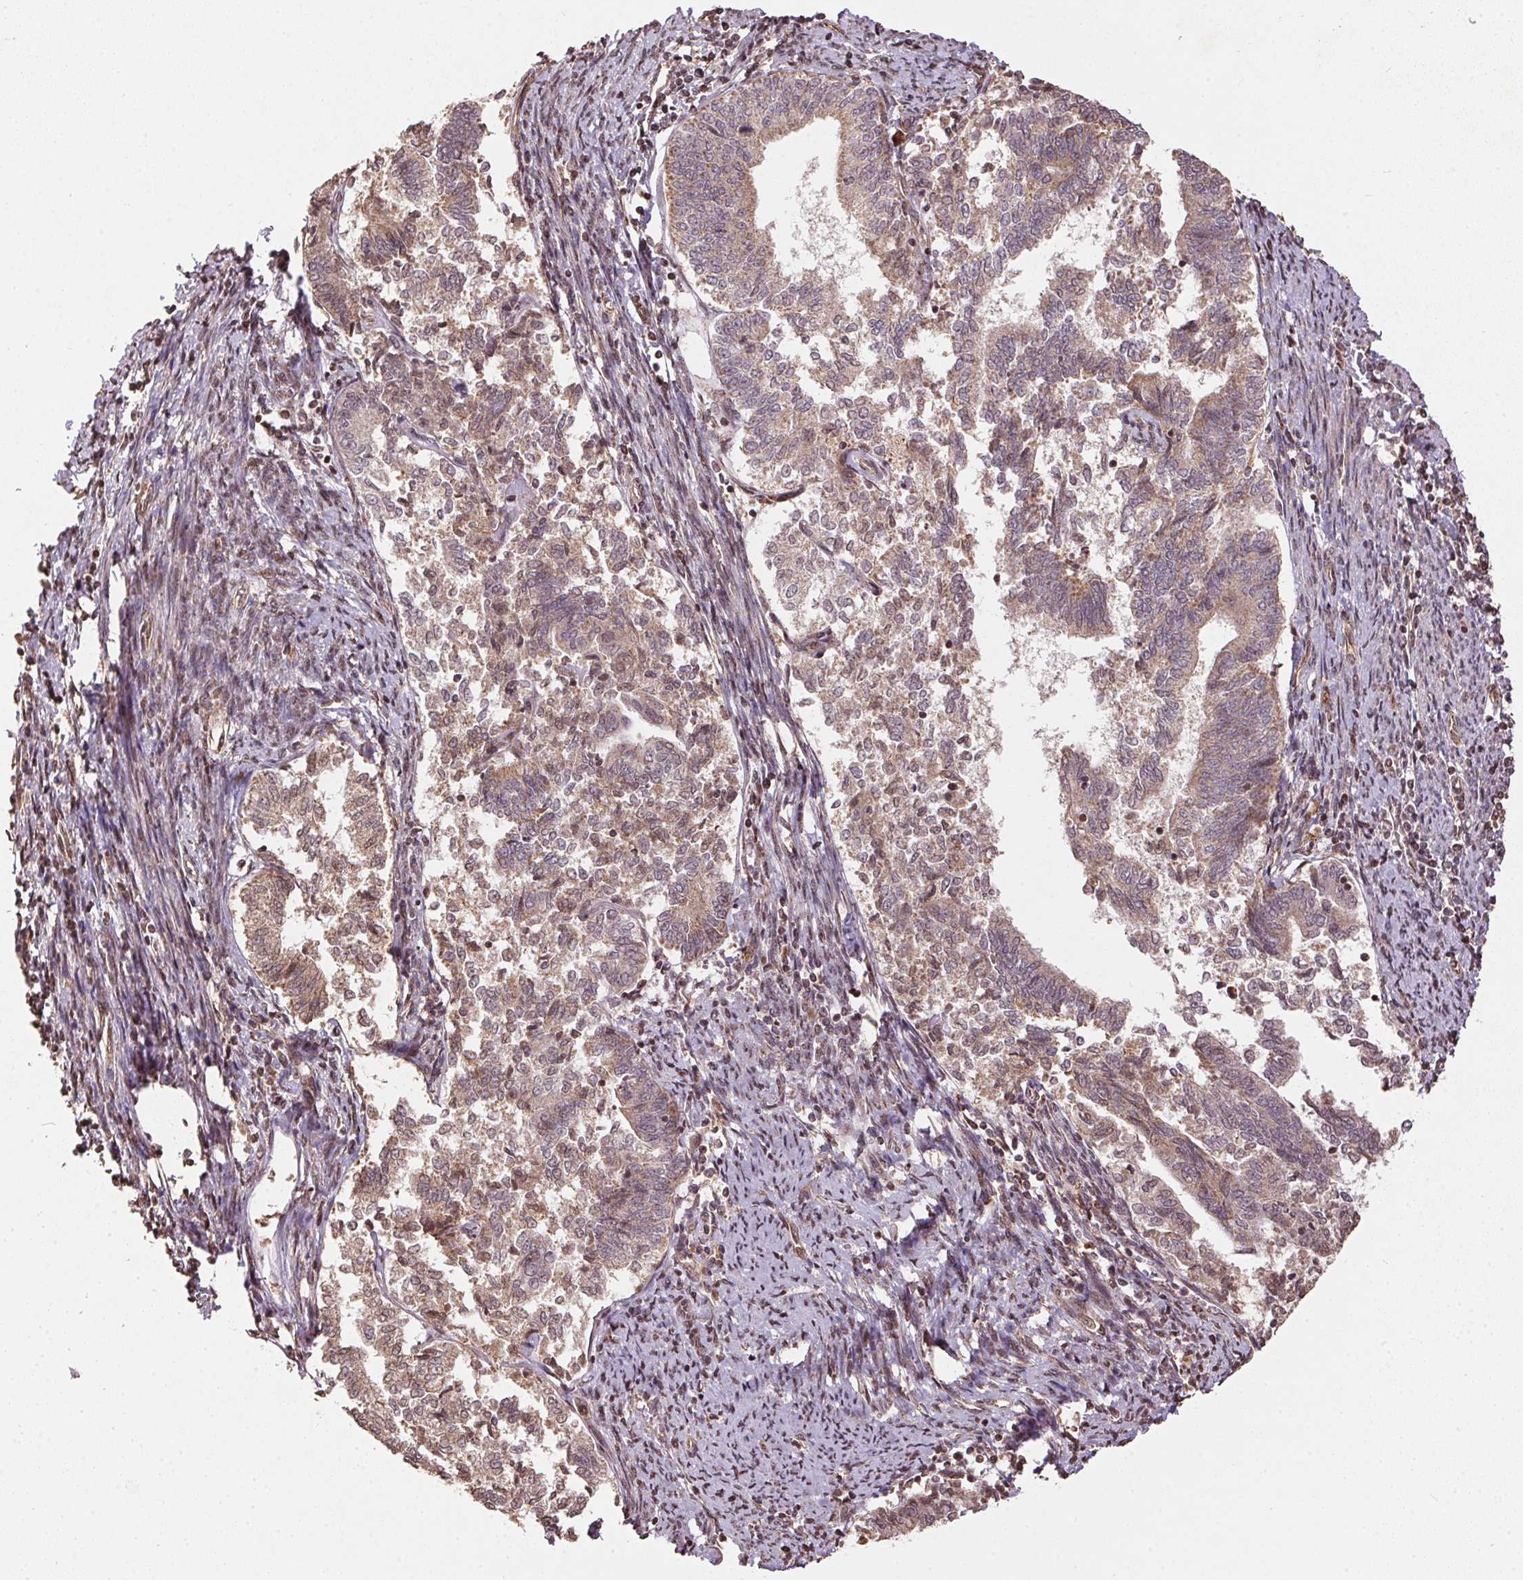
{"staining": {"intensity": "moderate", "quantity": ">75%", "location": "cytoplasmic/membranous"}, "tissue": "endometrial cancer", "cell_type": "Tumor cells", "image_type": "cancer", "snomed": [{"axis": "morphology", "description": "Adenocarcinoma, NOS"}, {"axis": "topography", "description": "Endometrium"}], "caption": "Endometrial cancer (adenocarcinoma) stained for a protein (brown) shows moderate cytoplasmic/membranous positive staining in about >75% of tumor cells.", "gene": "SPRED2", "patient": {"sex": "female", "age": 65}}